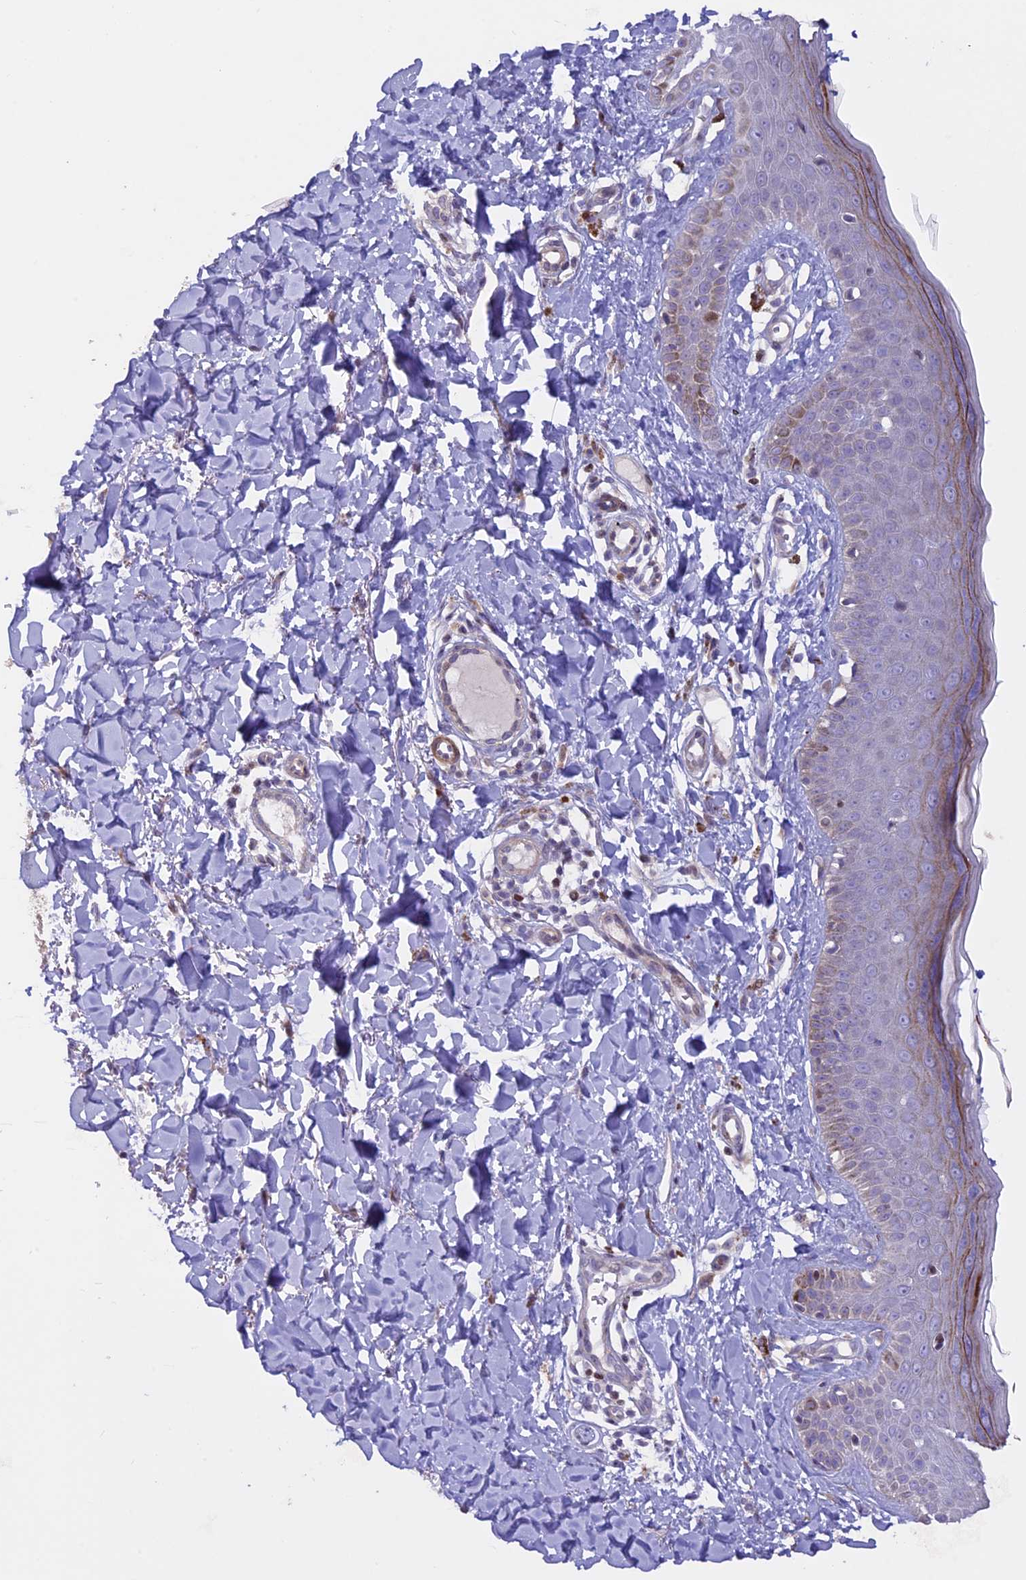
{"staining": {"intensity": "negative", "quantity": "none", "location": "none"}, "tissue": "skin", "cell_type": "Fibroblasts", "image_type": "normal", "snomed": [{"axis": "morphology", "description": "Normal tissue, NOS"}, {"axis": "topography", "description": "Skin"}], "caption": "The micrograph displays no significant expression in fibroblasts of skin.", "gene": "MAN2C1", "patient": {"sex": "male", "age": 52}}